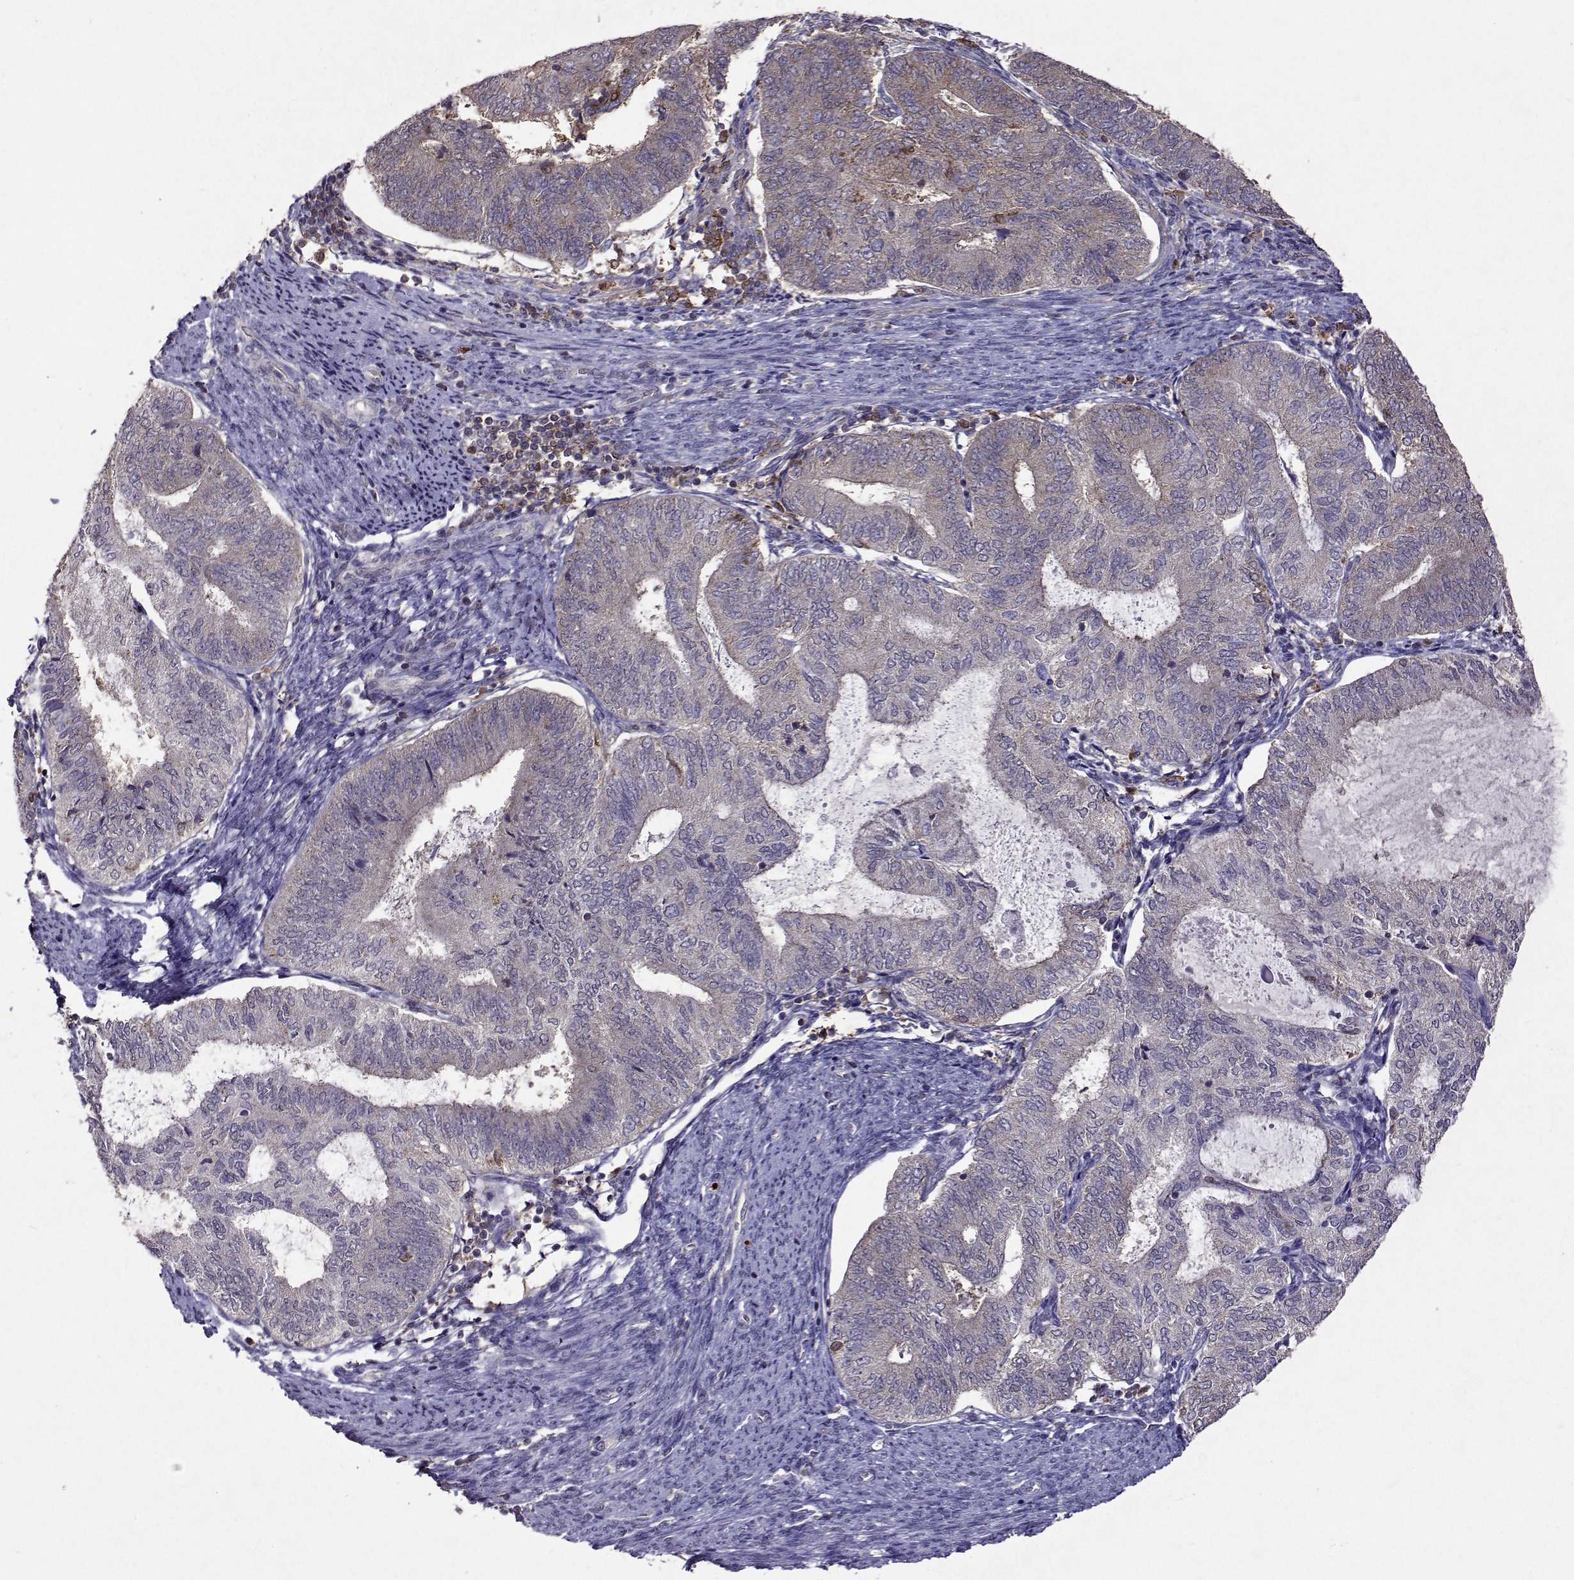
{"staining": {"intensity": "negative", "quantity": "none", "location": "none"}, "tissue": "endometrial cancer", "cell_type": "Tumor cells", "image_type": "cancer", "snomed": [{"axis": "morphology", "description": "Adenocarcinoma, NOS"}, {"axis": "topography", "description": "Endometrium"}], "caption": "Tumor cells show no significant protein staining in endometrial cancer. Brightfield microscopy of immunohistochemistry (IHC) stained with DAB (3,3'-diaminobenzidine) (brown) and hematoxylin (blue), captured at high magnification.", "gene": "APAF1", "patient": {"sex": "female", "age": 65}}